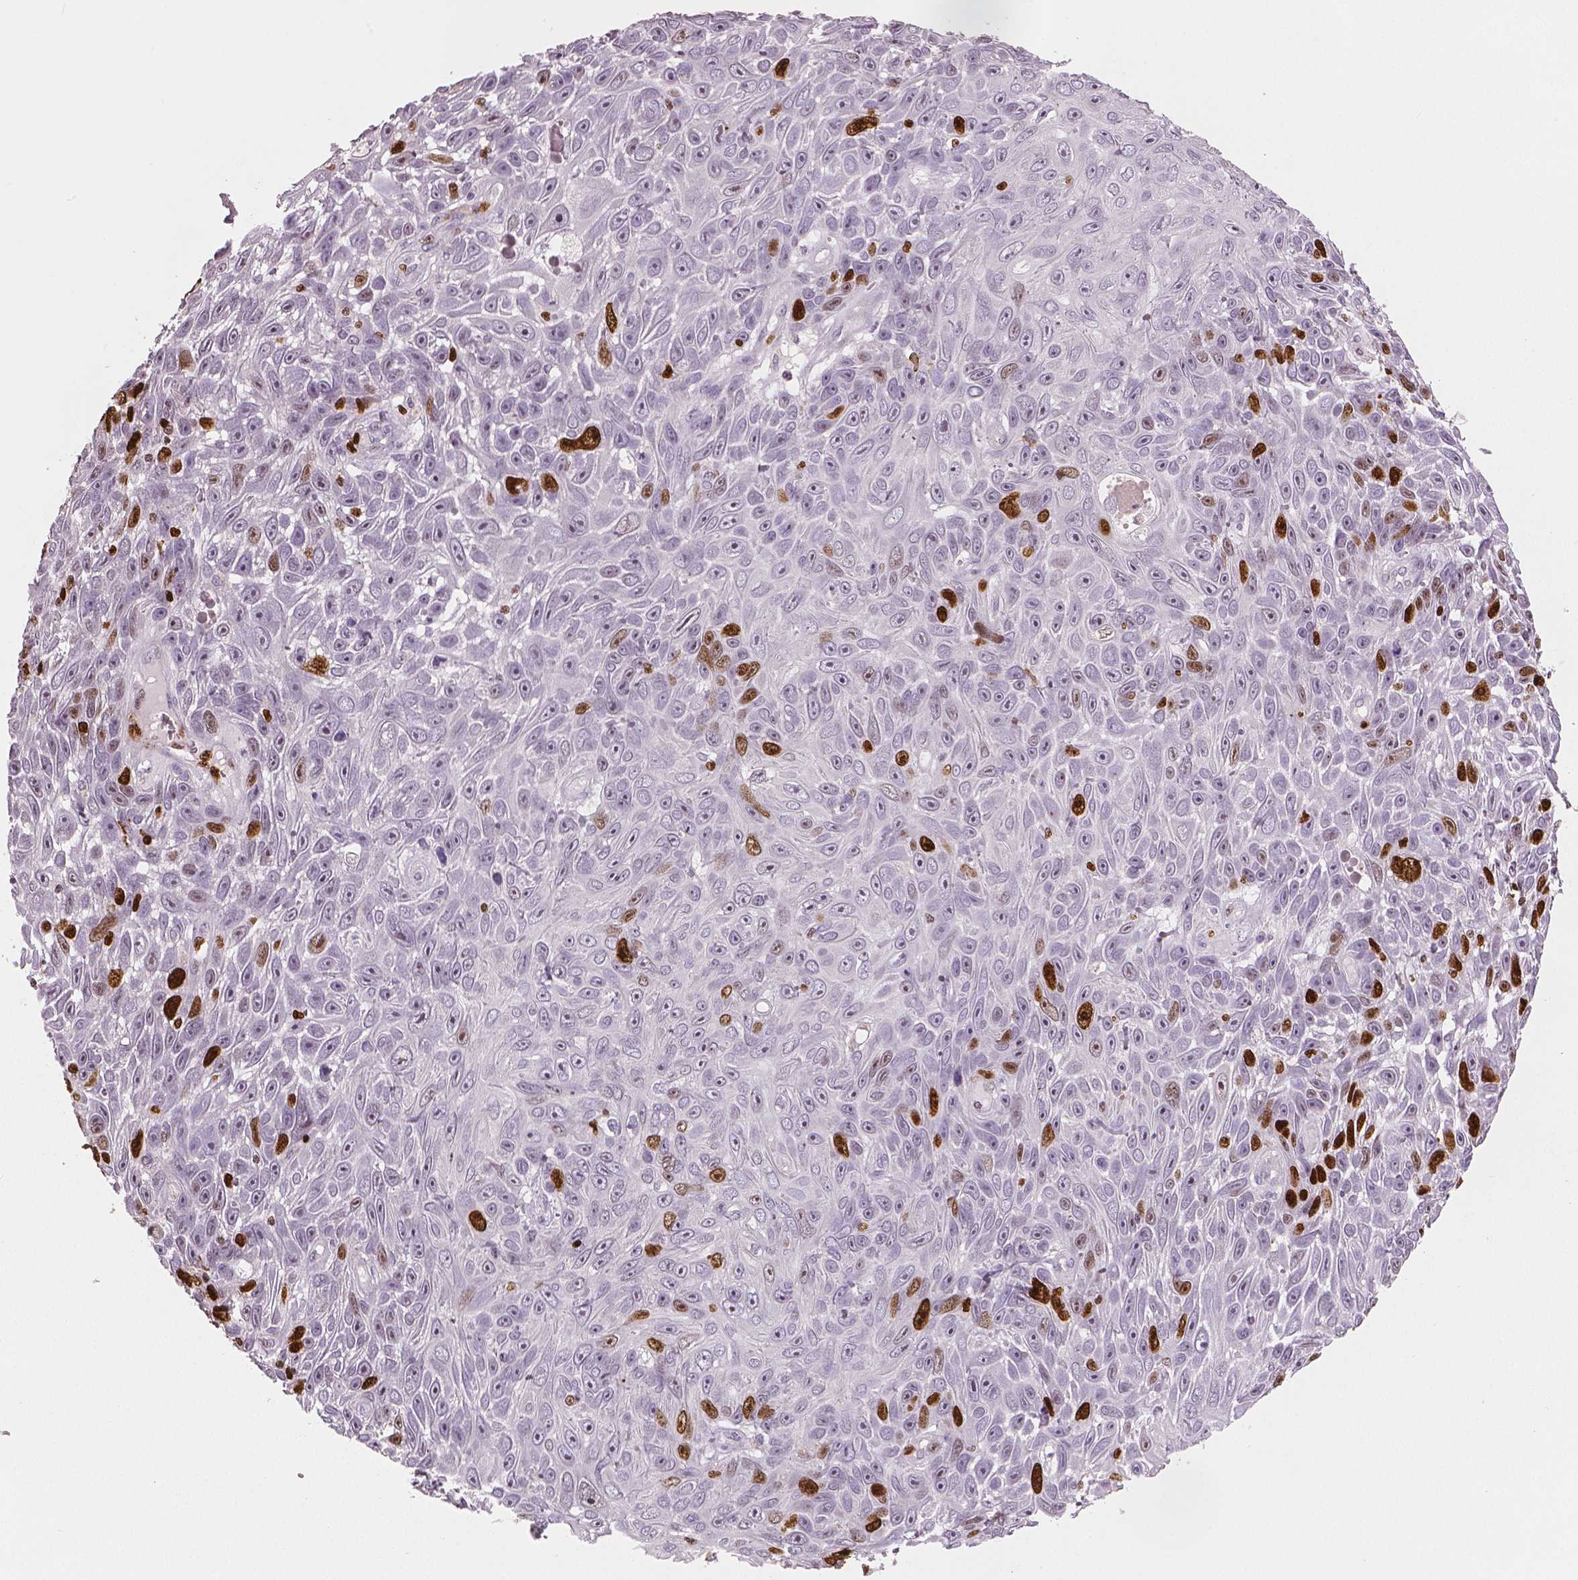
{"staining": {"intensity": "strong", "quantity": "<25%", "location": "nuclear"}, "tissue": "skin cancer", "cell_type": "Tumor cells", "image_type": "cancer", "snomed": [{"axis": "morphology", "description": "Squamous cell carcinoma, NOS"}, {"axis": "topography", "description": "Skin"}], "caption": "The micrograph demonstrates immunohistochemical staining of skin squamous cell carcinoma. There is strong nuclear staining is present in about <25% of tumor cells.", "gene": "MKI67", "patient": {"sex": "male", "age": 82}}